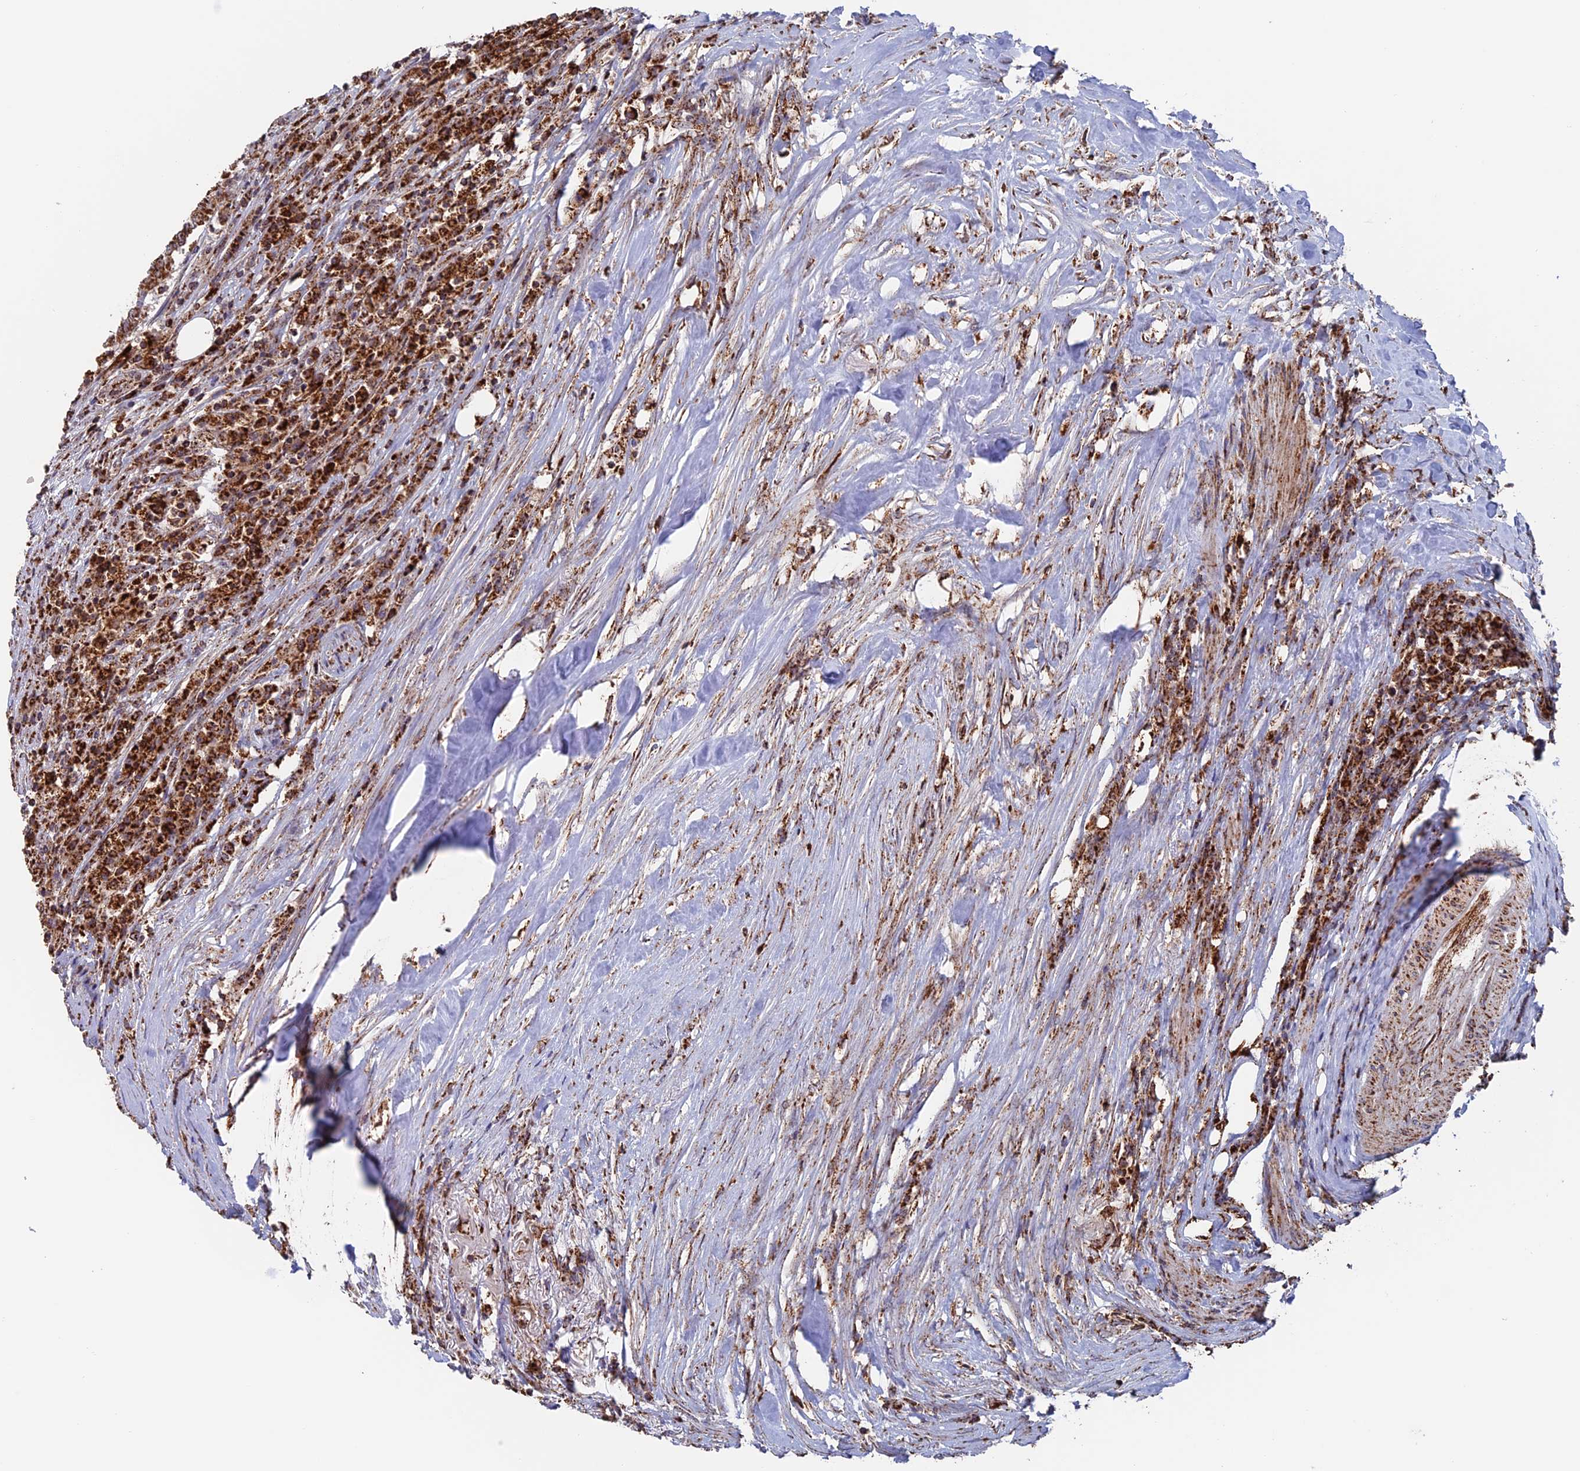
{"staining": {"intensity": "strong", "quantity": ">75%", "location": "cytoplasmic/membranous"}, "tissue": "colorectal cancer", "cell_type": "Tumor cells", "image_type": "cancer", "snomed": [{"axis": "morphology", "description": "Adenocarcinoma, NOS"}, {"axis": "topography", "description": "Colon"}], "caption": "Colorectal cancer stained for a protein exhibits strong cytoplasmic/membranous positivity in tumor cells.", "gene": "DTYMK", "patient": {"sex": "male", "age": 83}}